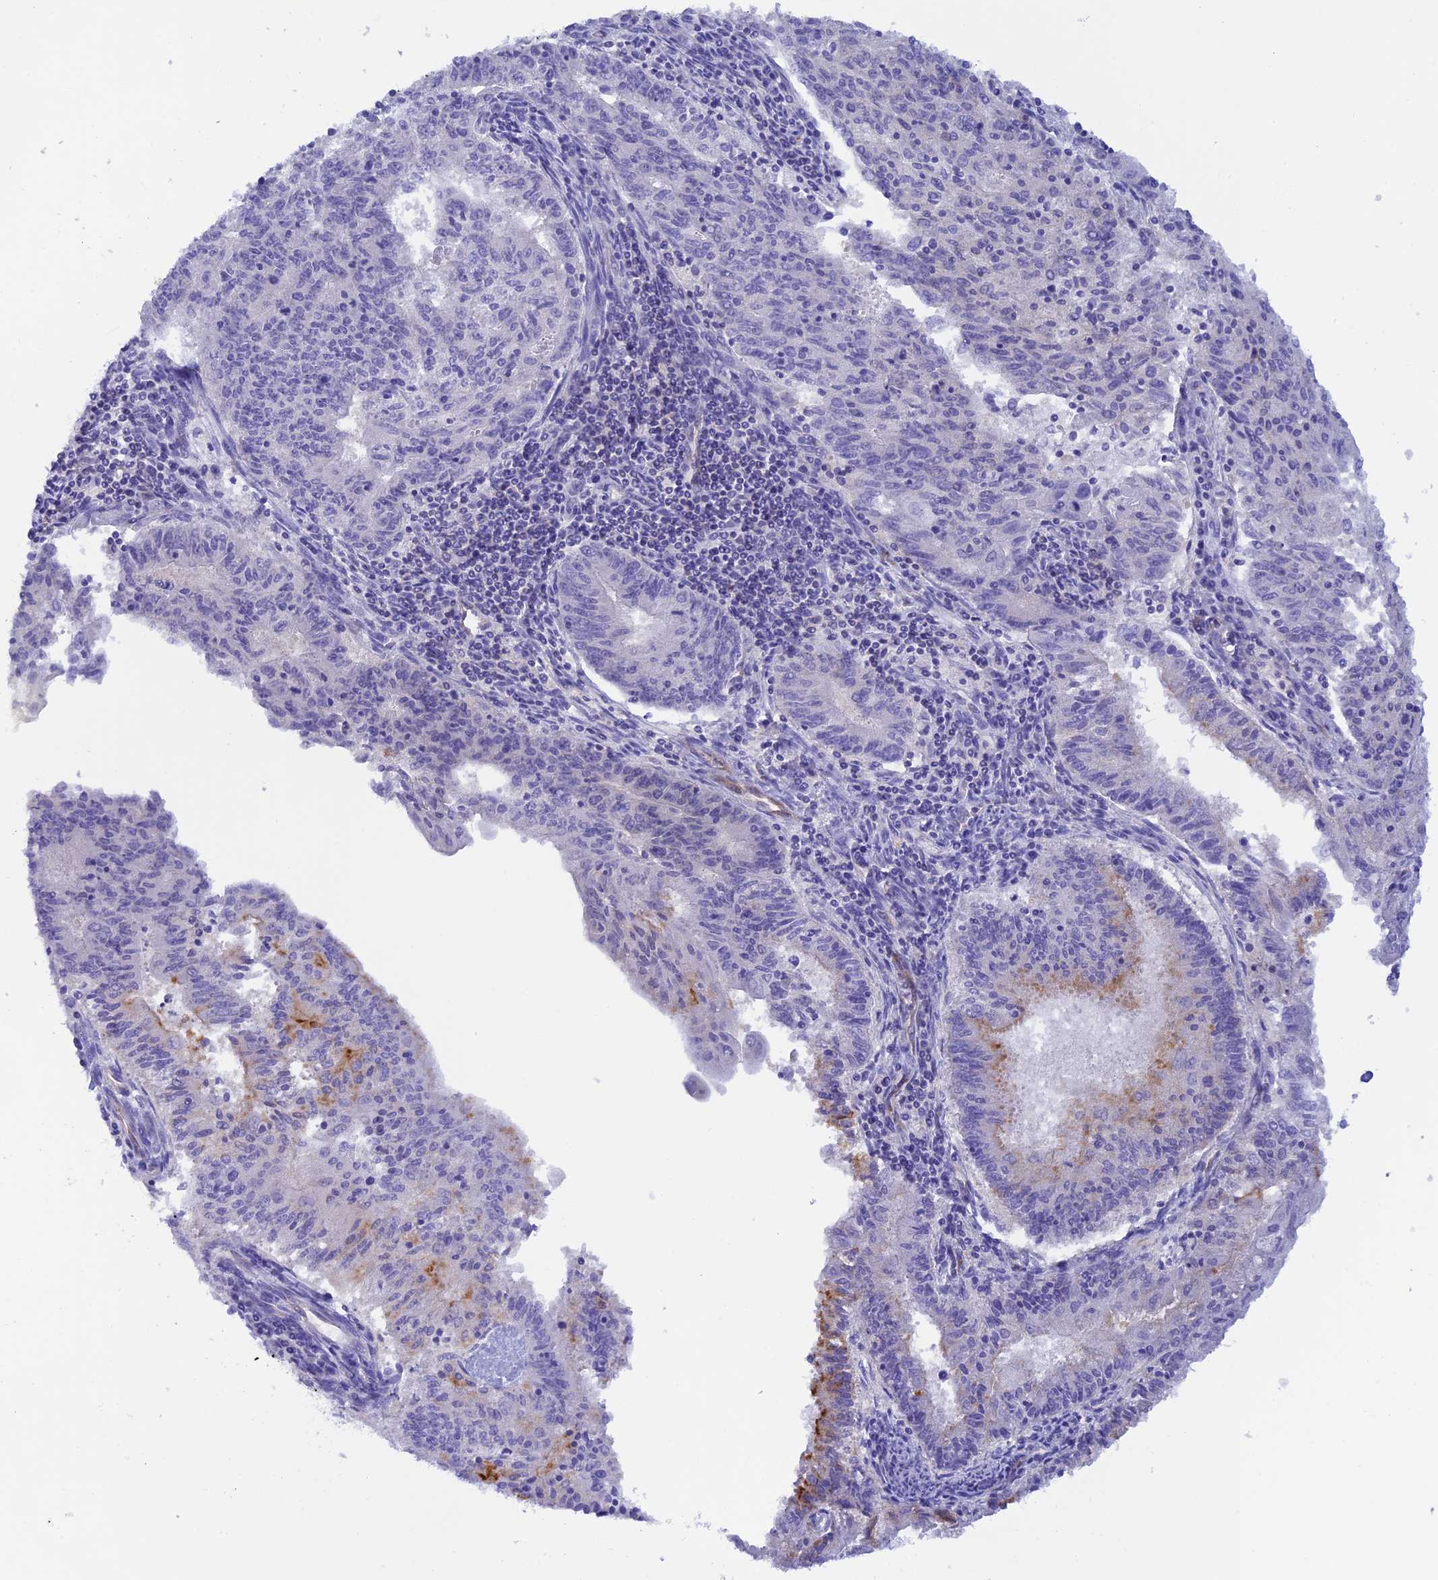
{"staining": {"intensity": "moderate", "quantity": "<25%", "location": "cytoplasmic/membranous"}, "tissue": "endometrial cancer", "cell_type": "Tumor cells", "image_type": "cancer", "snomed": [{"axis": "morphology", "description": "Adenocarcinoma, NOS"}, {"axis": "topography", "description": "Endometrium"}], "caption": "DAB (3,3'-diaminobenzidine) immunohistochemical staining of human endometrial cancer (adenocarcinoma) demonstrates moderate cytoplasmic/membranous protein staining in about <25% of tumor cells.", "gene": "HDHD2", "patient": {"sex": "female", "age": 59}}